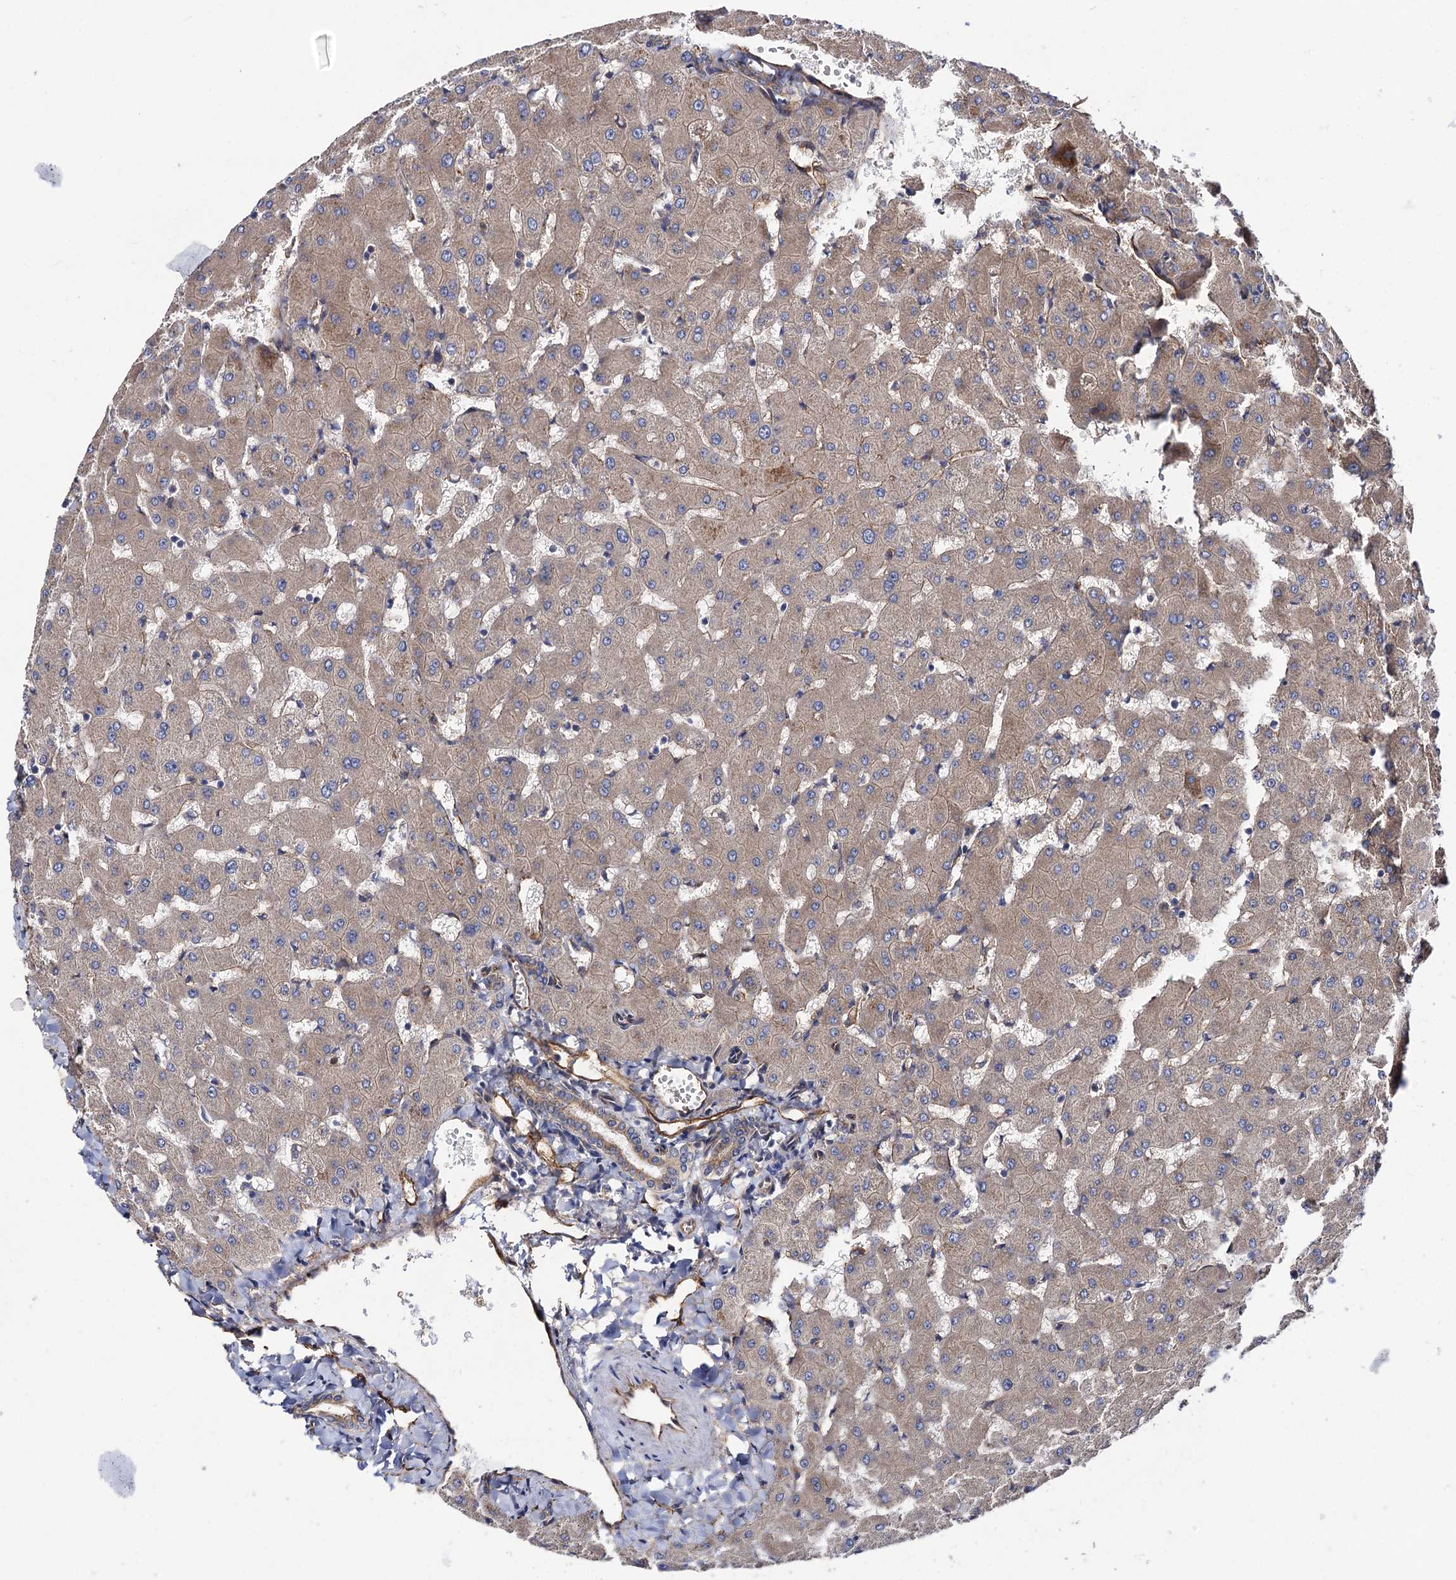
{"staining": {"intensity": "weak", "quantity": ">75%", "location": "cytoplasmic/membranous"}, "tissue": "liver", "cell_type": "Cholangiocytes", "image_type": "normal", "snomed": [{"axis": "morphology", "description": "Normal tissue, NOS"}, {"axis": "topography", "description": "Liver"}], "caption": "Immunohistochemical staining of normal human liver shows low levels of weak cytoplasmic/membranous staining in approximately >75% of cholangiocytes.", "gene": "CIP2A", "patient": {"sex": "female", "age": 63}}